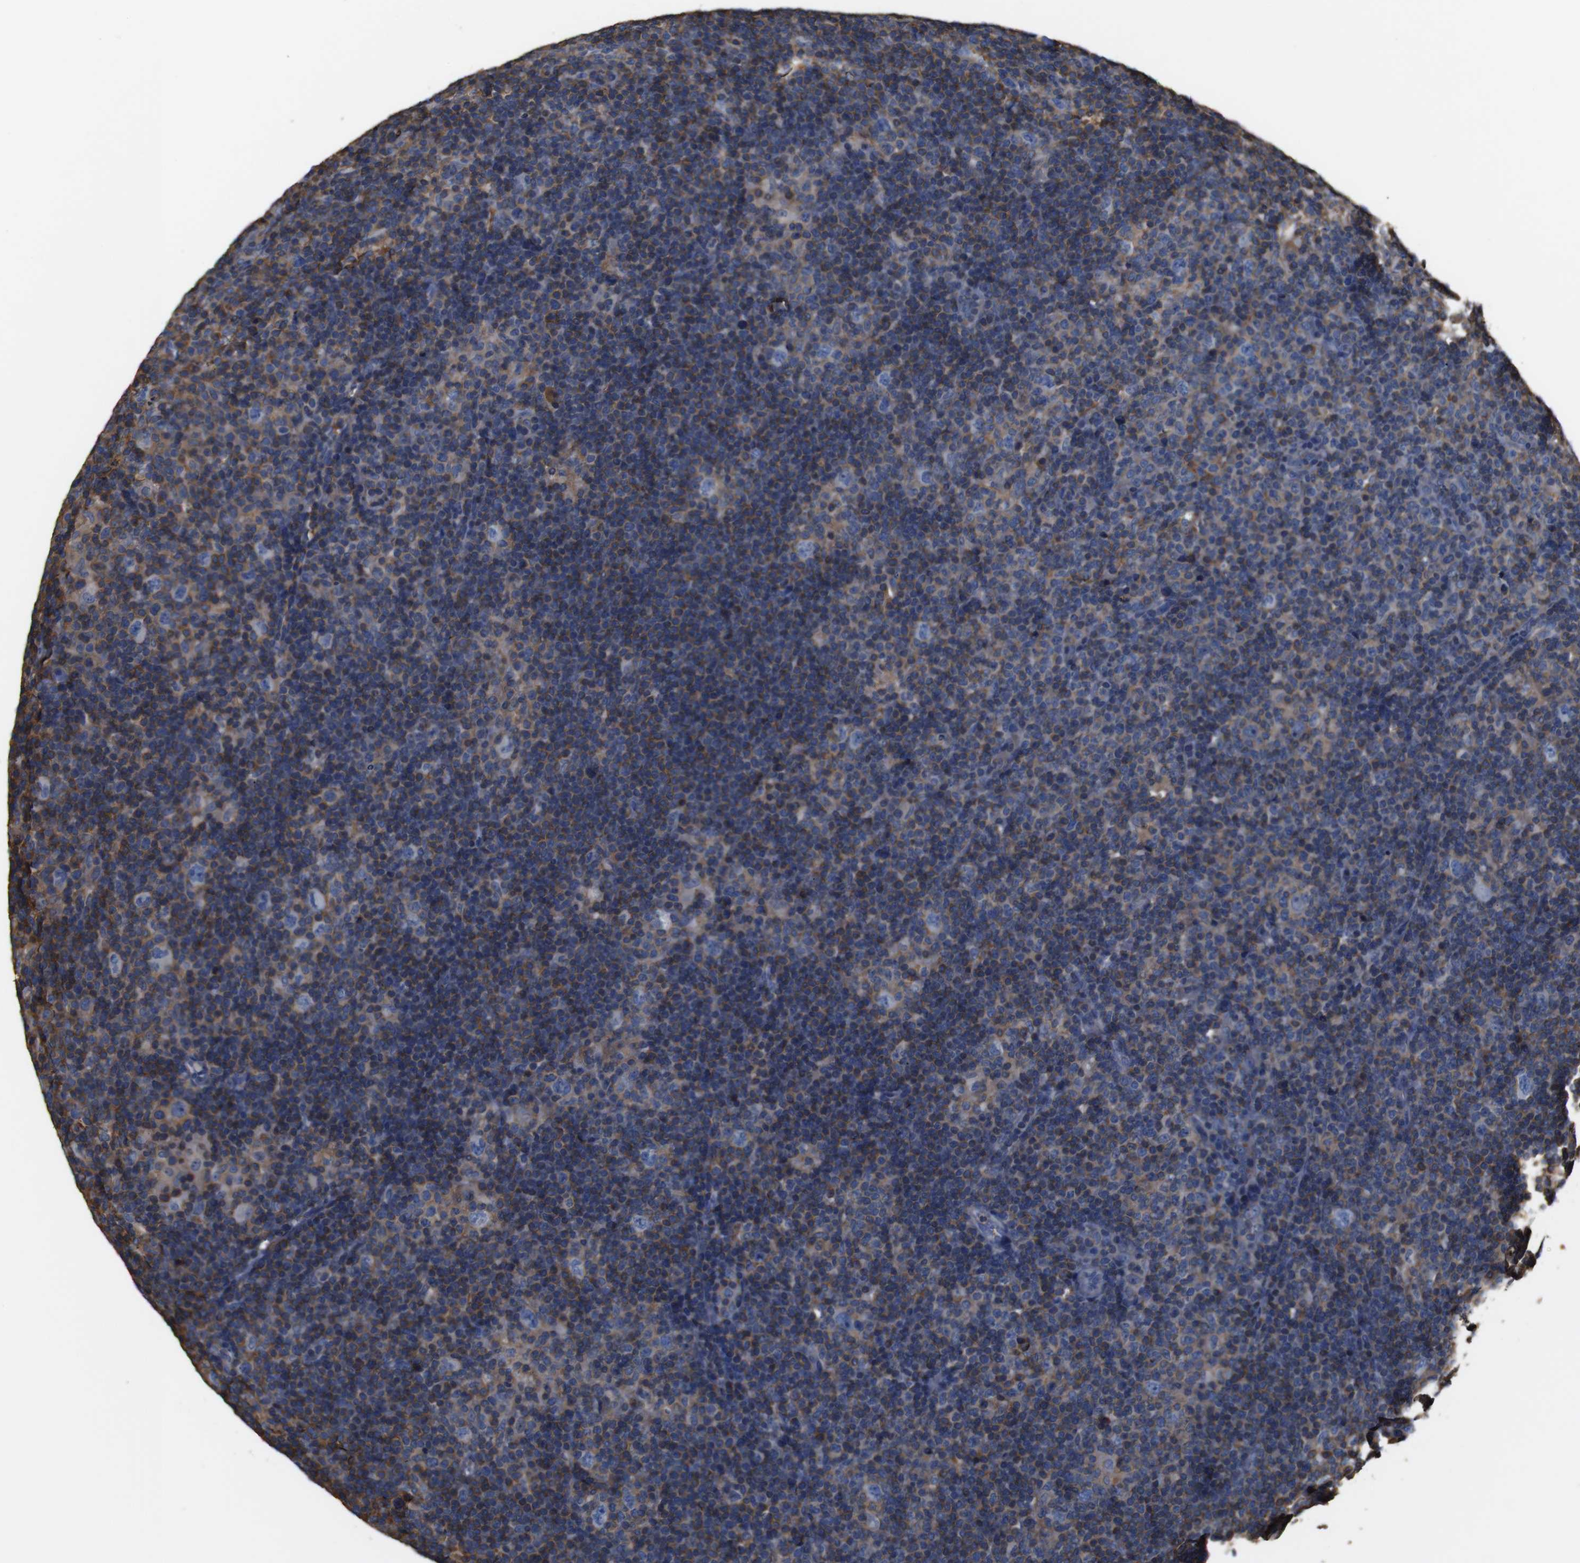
{"staining": {"intensity": "negative", "quantity": "none", "location": "none"}, "tissue": "lymphoma", "cell_type": "Tumor cells", "image_type": "cancer", "snomed": [{"axis": "morphology", "description": "Hodgkin's disease, NOS"}, {"axis": "topography", "description": "Lymph node"}], "caption": "Tumor cells show no significant protein expression in Hodgkin's disease.", "gene": "PI4KA", "patient": {"sex": "female", "age": 57}}